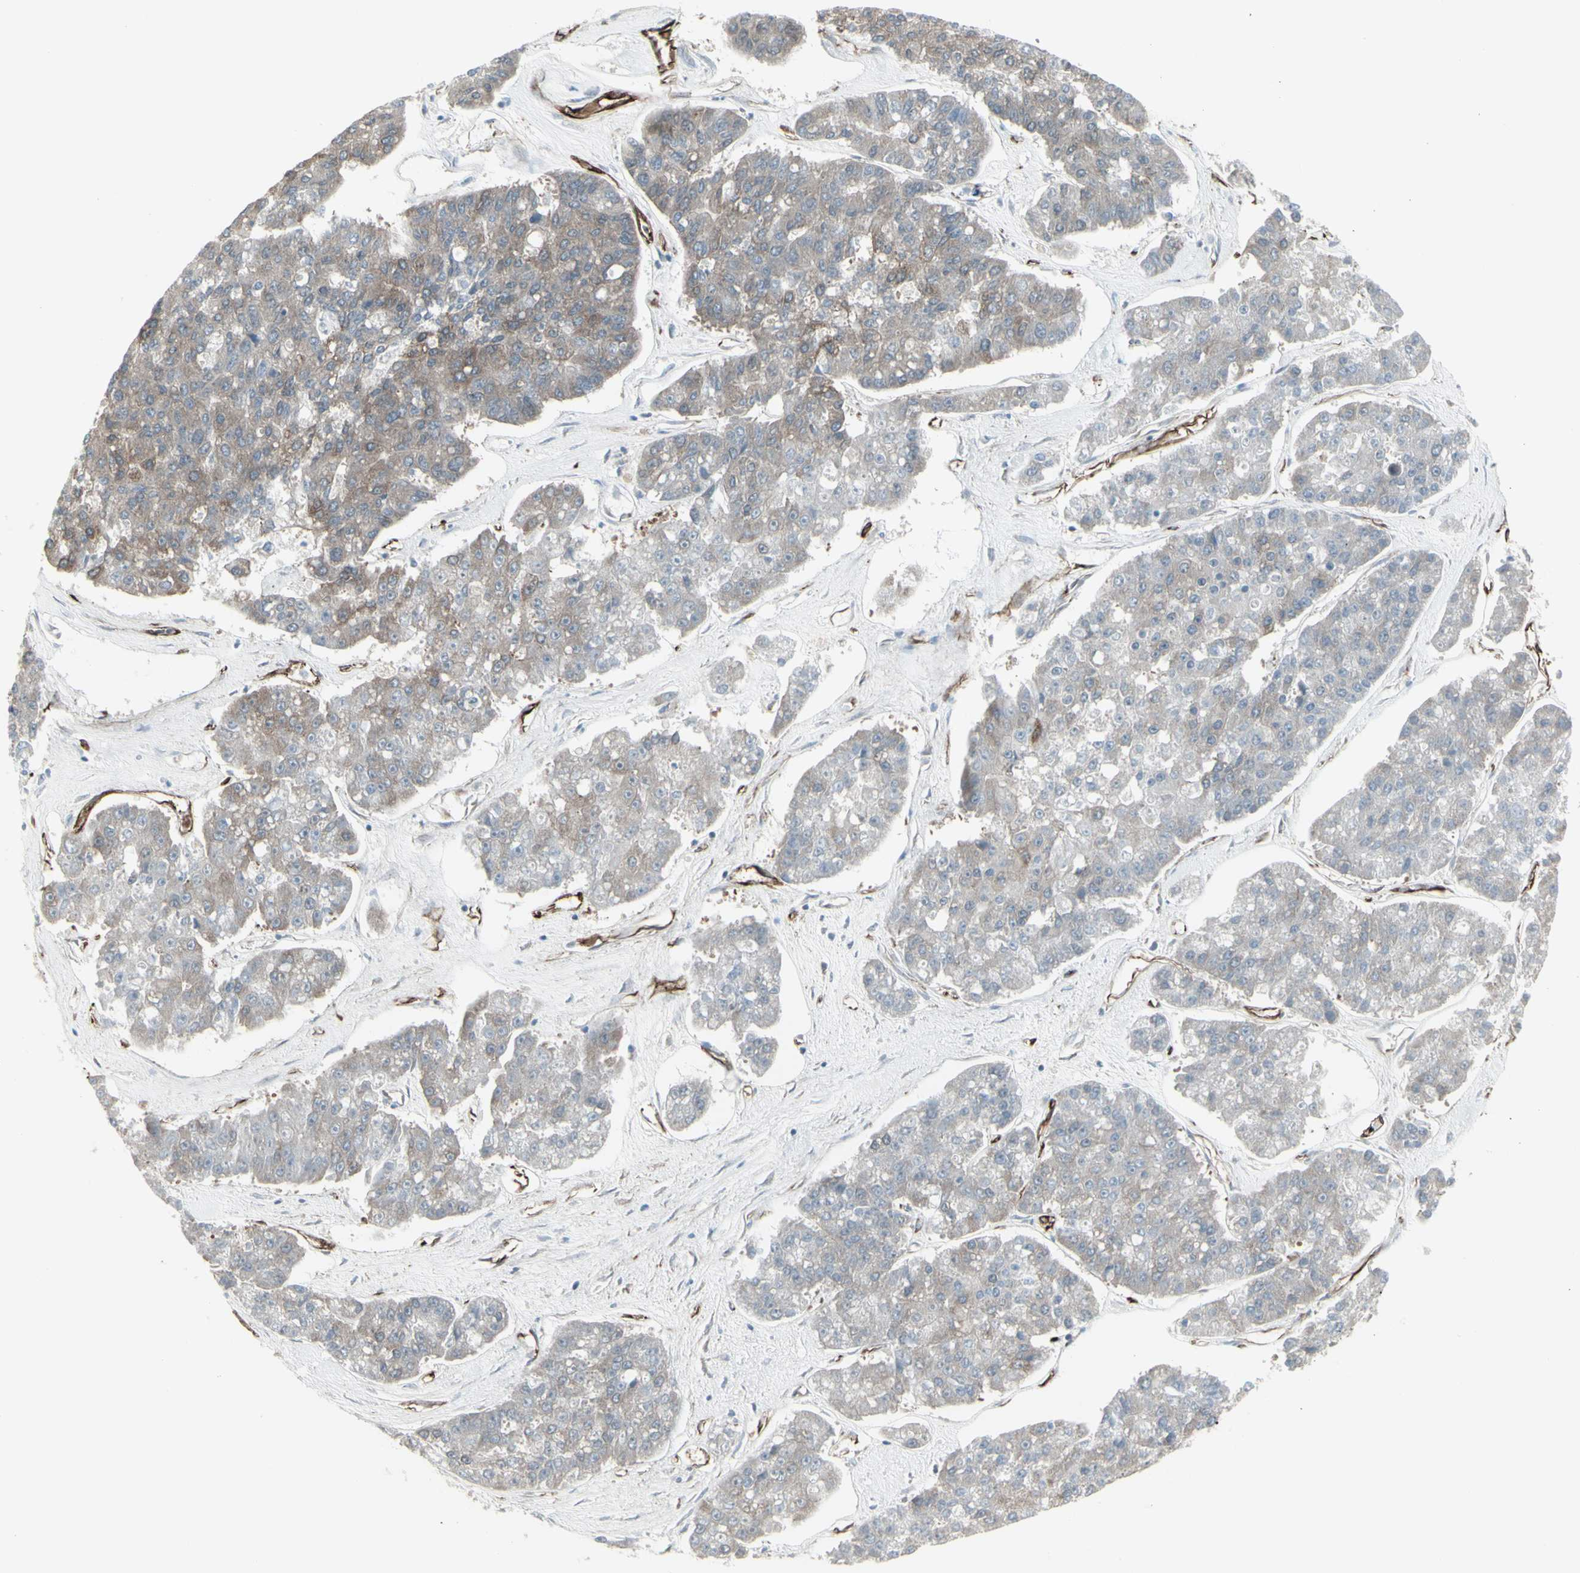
{"staining": {"intensity": "weak", "quantity": ">75%", "location": "cytoplasmic/membranous"}, "tissue": "pancreatic cancer", "cell_type": "Tumor cells", "image_type": "cancer", "snomed": [{"axis": "morphology", "description": "Adenocarcinoma, NOS"}, {"axis": "topography", "description": "Pancreas"}], "caption": "Approximately >75% of tumor cells in human adenocarcinoma (pancreatic) show weak cytoplasmic/membranous protein staining as visualized by brown immunohistochemical staining.", "gene": "DTX3L", "patient": {"sex": "male", "age": 50}}